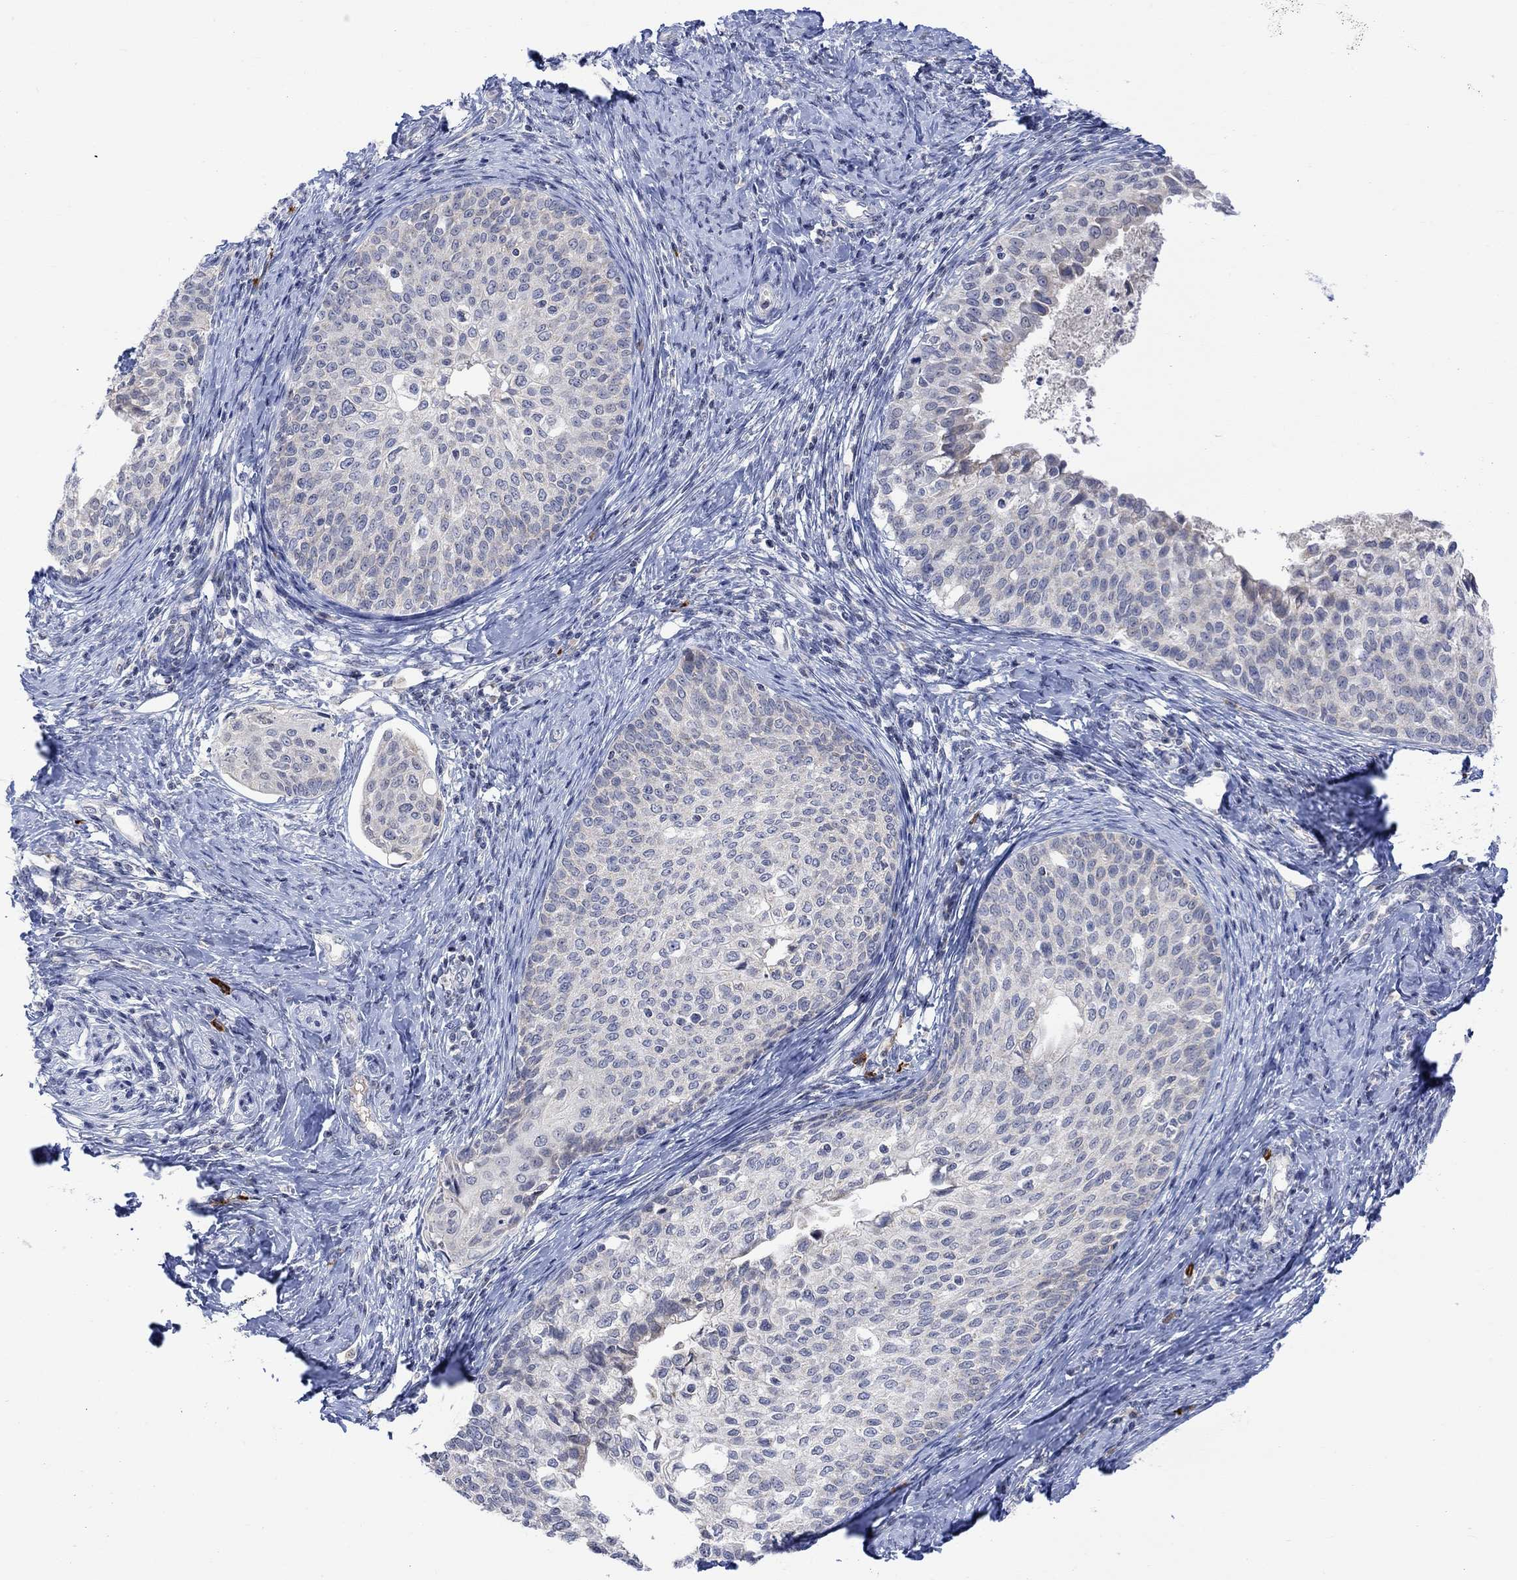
{"staining": {"intensity": "negative", "quantity": "none", "location": "none"}, "tissue": "cervical cancer", "cell_type": "Tumor cells", "image_type": "cancer", "snomed": [{"axis": "morphology", "description": "Squamous cell carcinoma, NOS"}, {"axis": "topography", "description": "Cervix"}], "caption": "Protein analysis of cervical cancer (squamous cell carcinoma) displays no significant staining in tumor cells.", "gene": "DCX", "patient": {"sex": "female", "age": 51}}